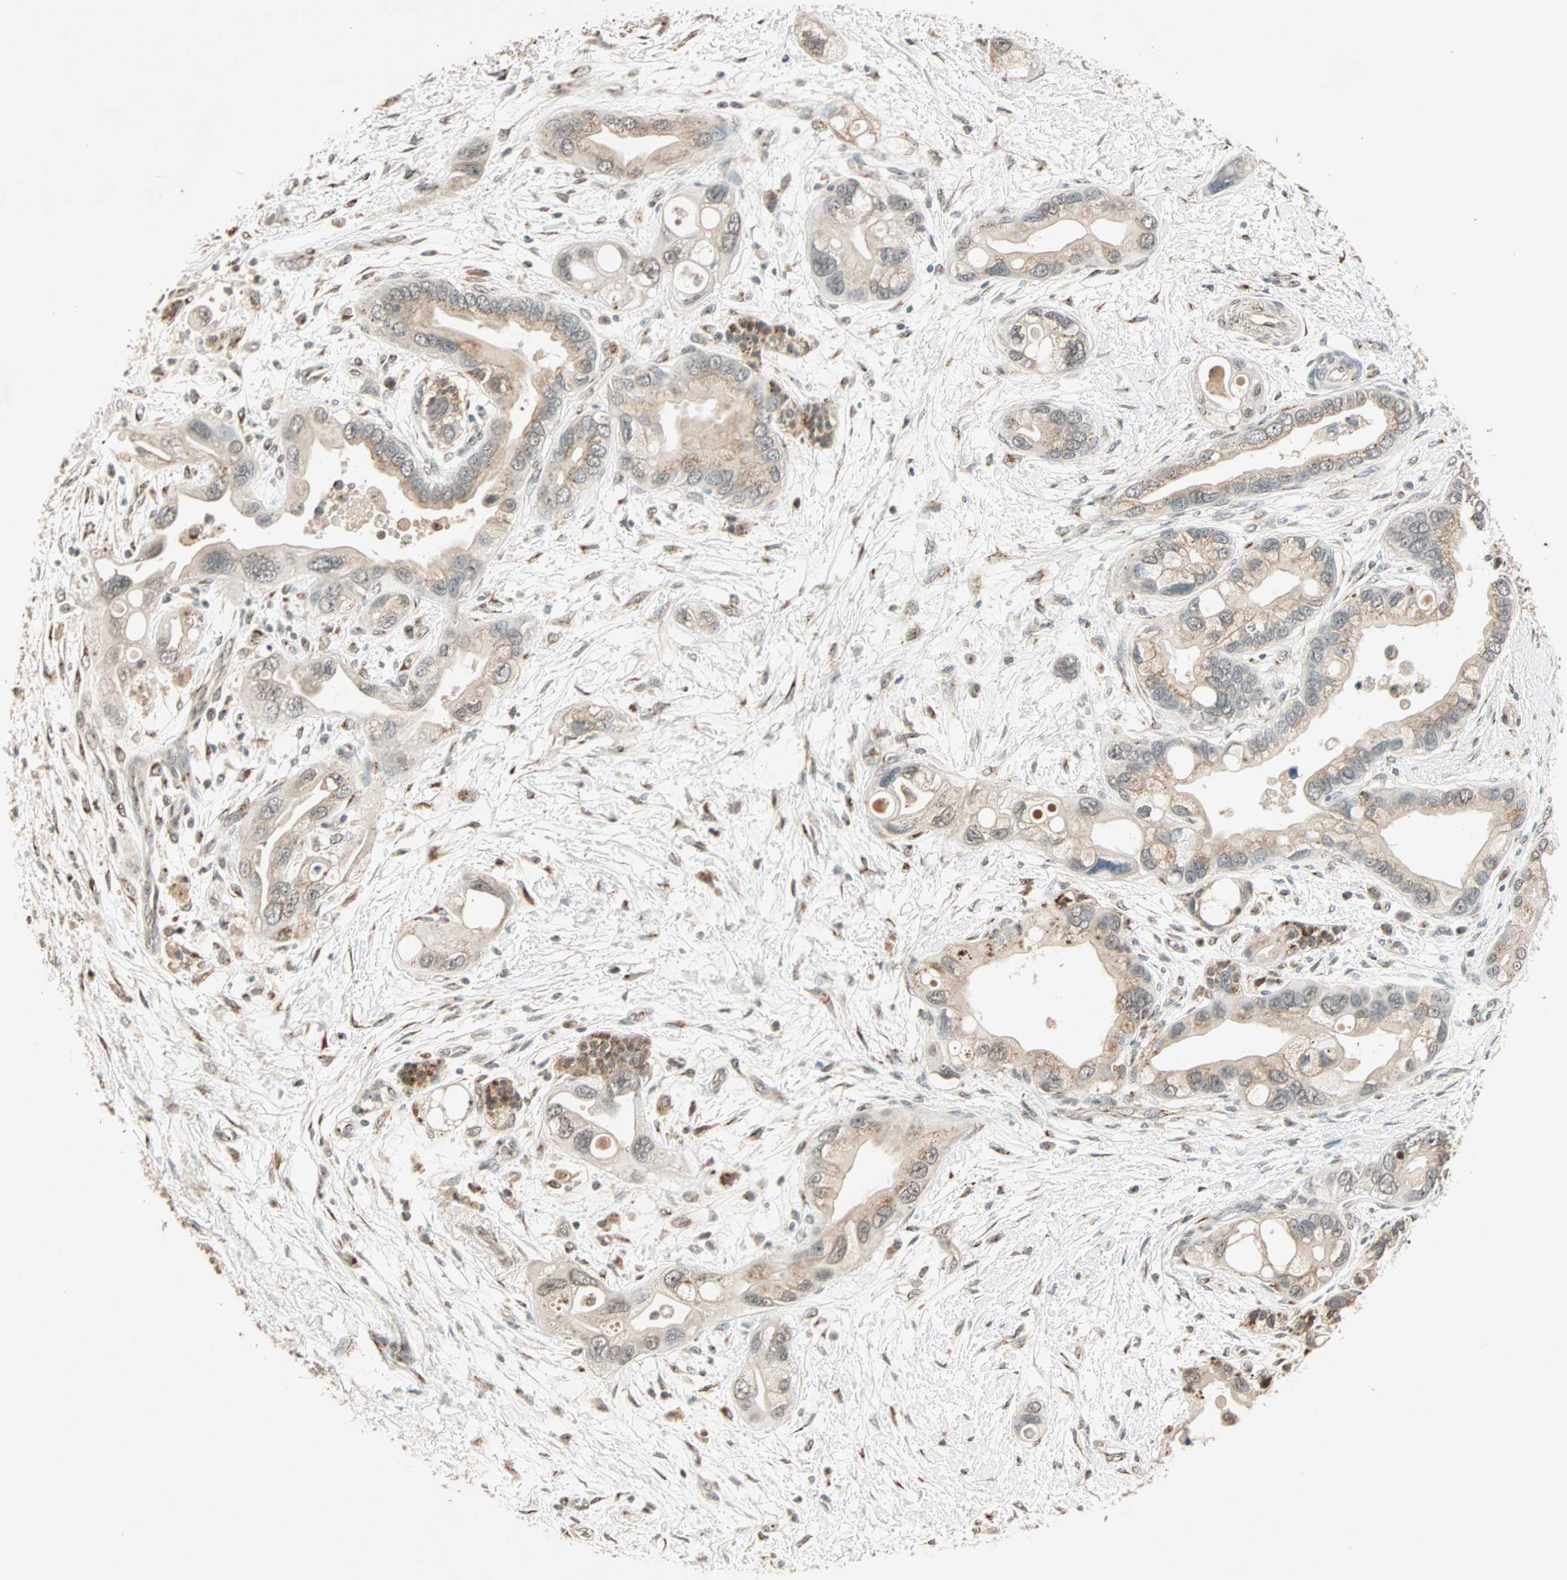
{"staining": {"intensity": "weak", "quantity": "25%-75%", "location": "cytoplasmic/membranous"}, "tissue": "pancreatic cancer", "cell_type": "Tumor cells", "image_type": "cancer", "snomed": [{"axis": "morphology", "description": "Adenocarcinoma, NOS"}, {"axis": "topography", "description": "Pancreas"}], "caption": "Pancreatic cancer stained for a protein (brown) shows weak cytoplasmic/membranous positive expression in approximately 25%-75% of tumor cells.", "gene": "PRDM2", "patient": {"sex": "female", "age": 77}}